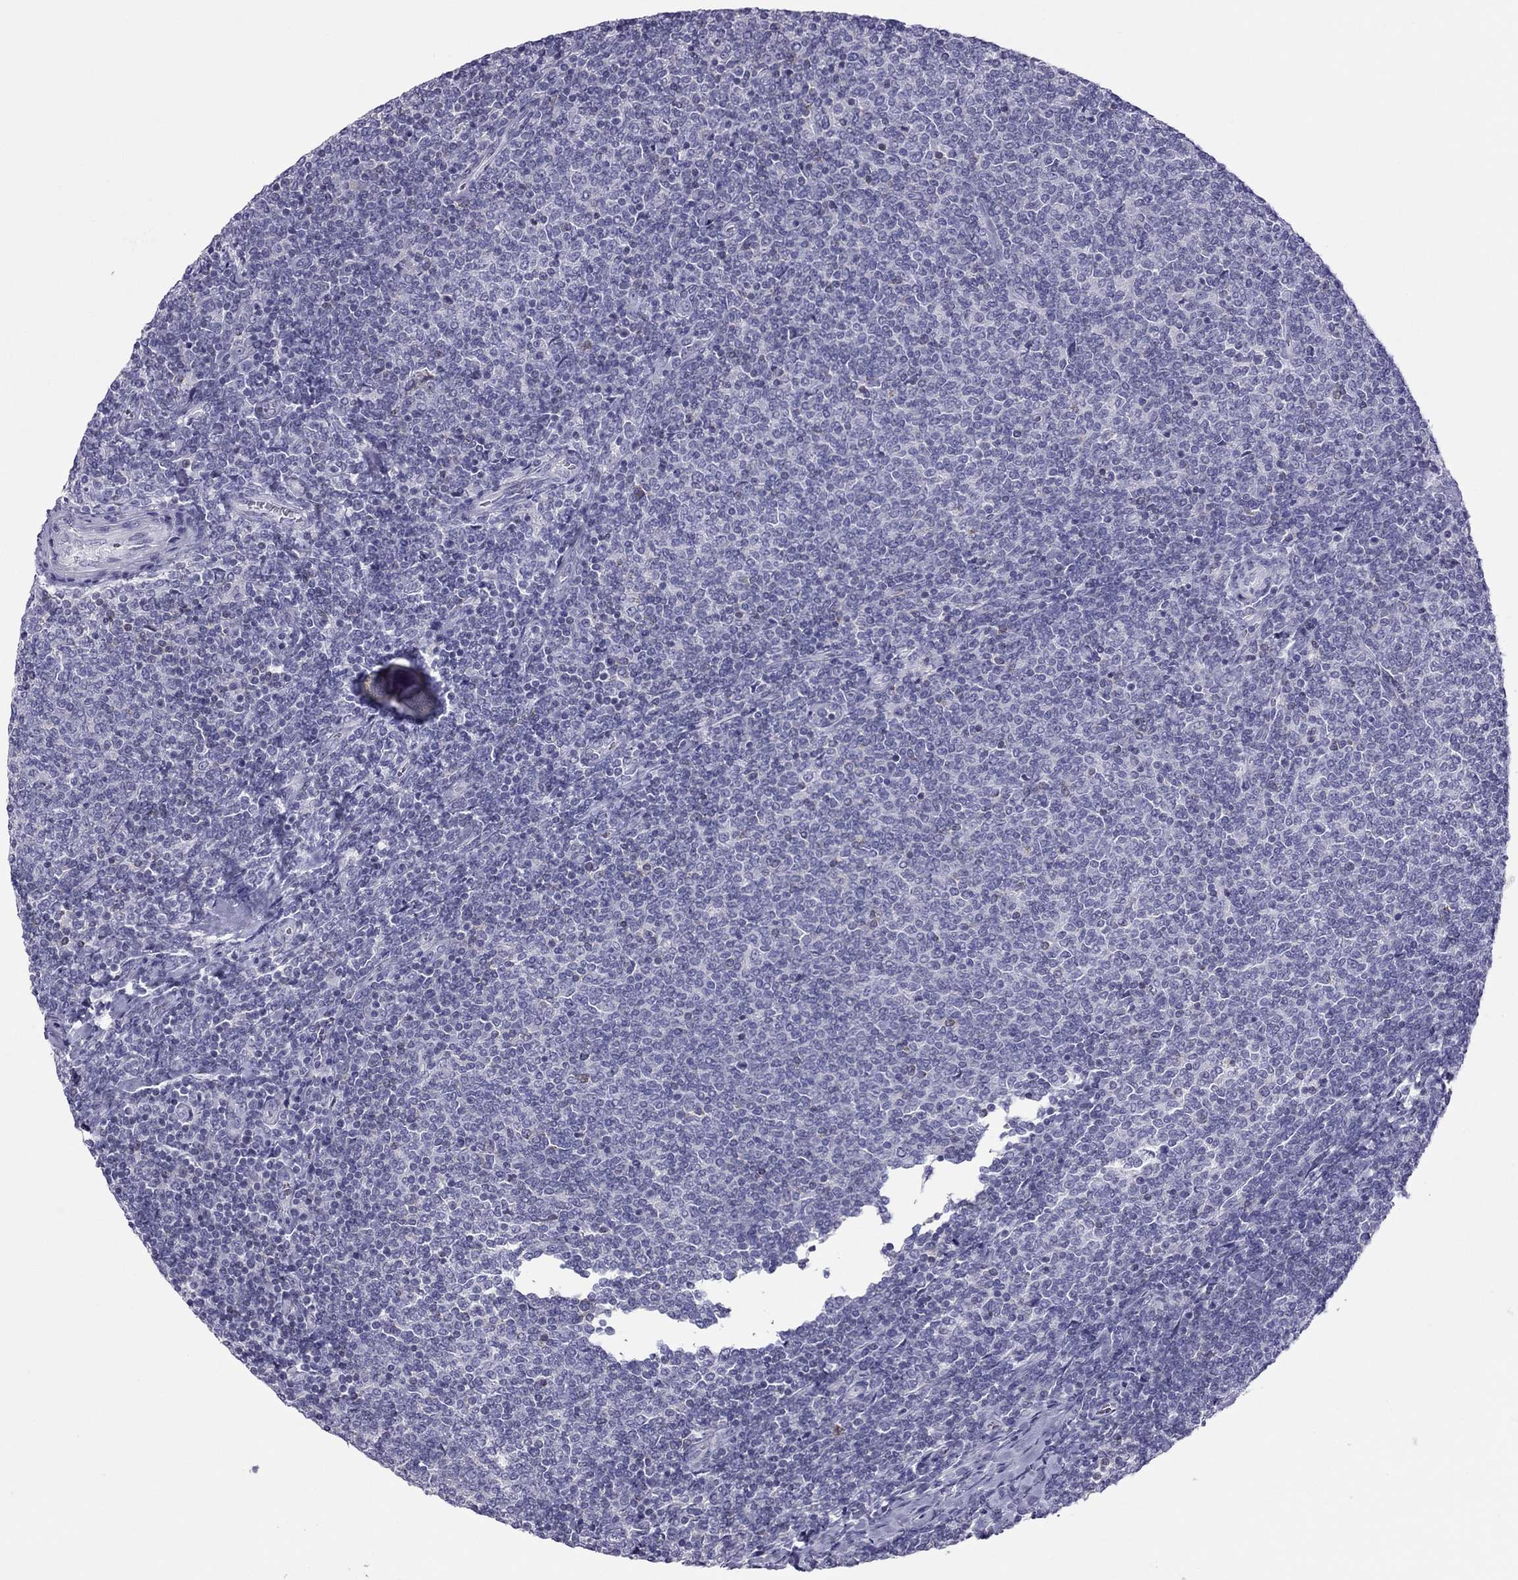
{"staining": {"intensity": "negative", "quantity": "none", "location": "none"}, "tissue": "lymphoma", "cell_type": "Tumor cells", "image_type": "cancer", "snomed": [{"axis": "morphology", "description": "Malignant lymphoma, non-Hodgkin's type, Low grade"}, {"axis": "topography", "description": "Lymph node"}], "caption": "An IHC image of low-grade malignant lymphoma, non-Hodgkin's type is shown. There is no staining in tumor cells of low-grade malignant lymphoma, non-Hodgkin's type.", "gene": "TEX14", "patient": {"sex": "male", "age": 52}}